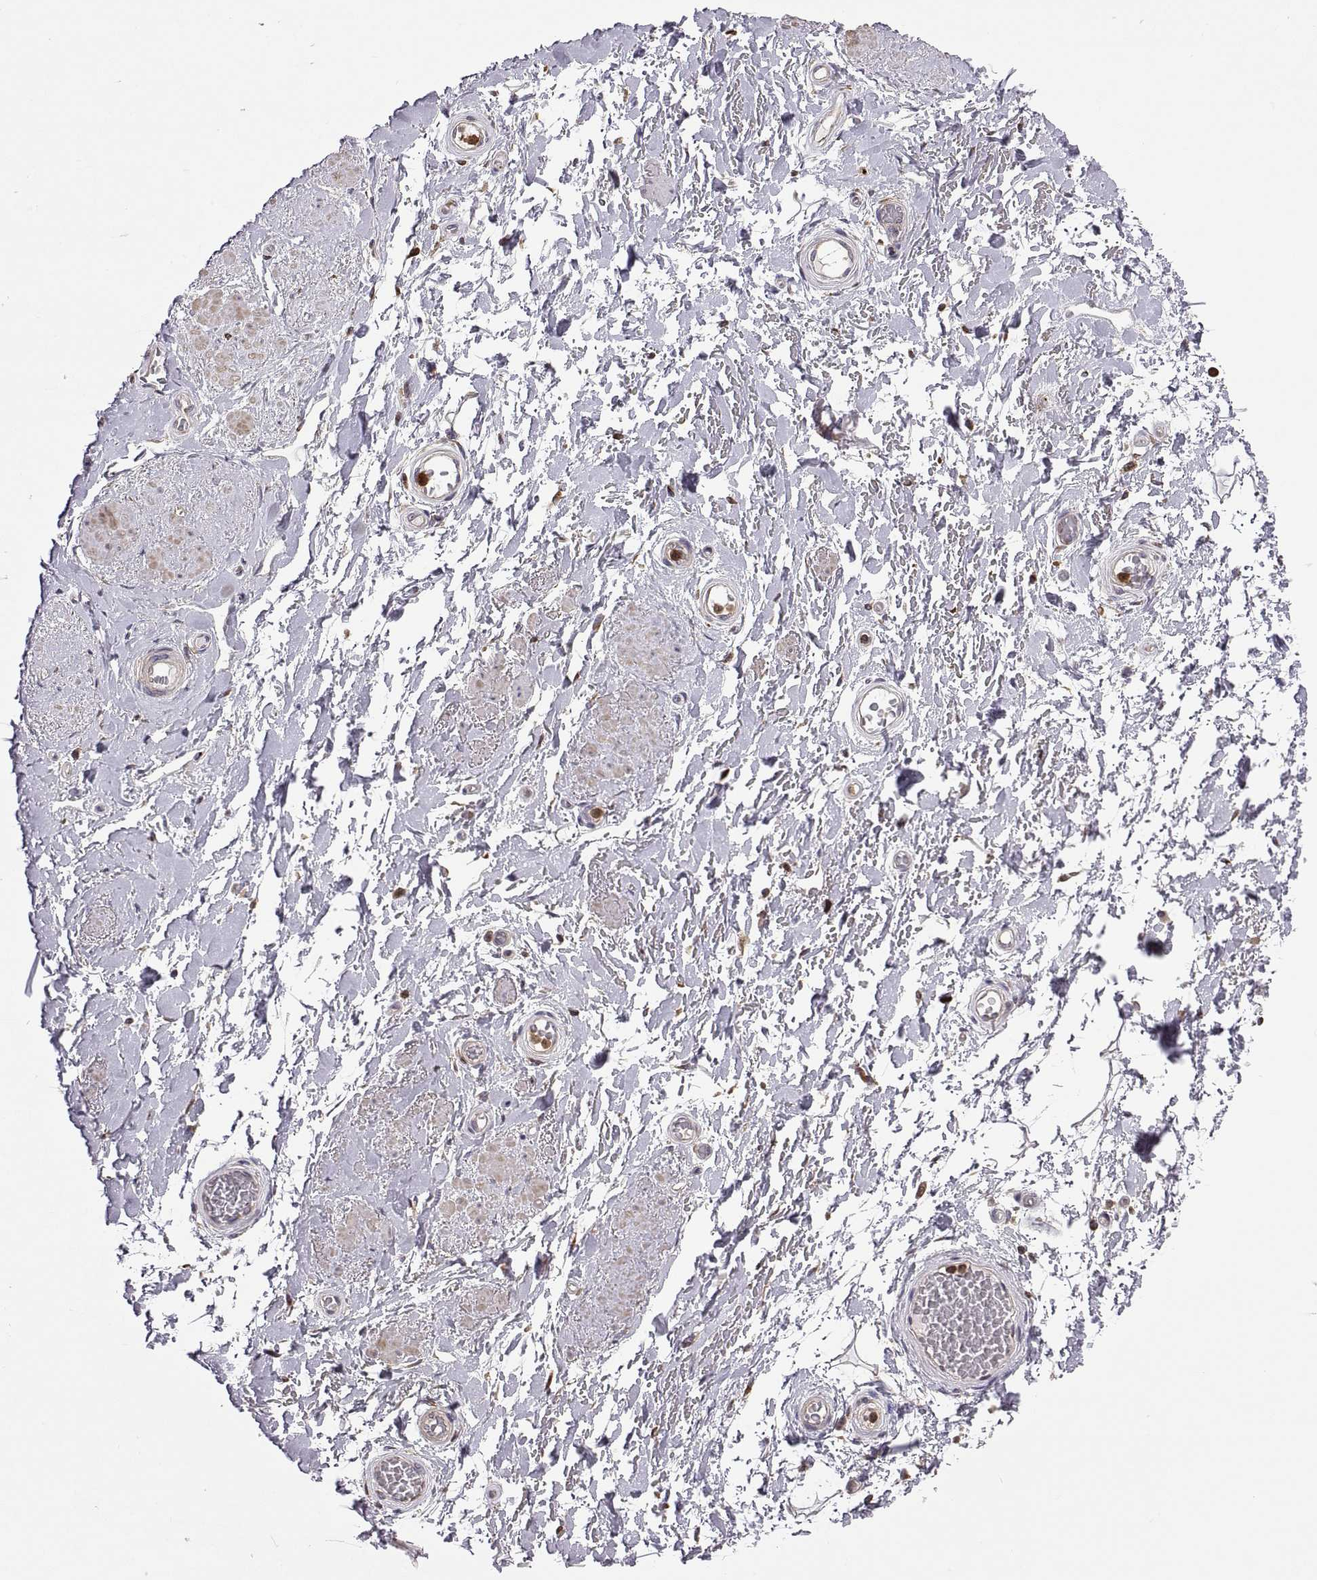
{"staining": {"intensity": "negative", "quantity": "none", "location": "none"}, "tissue": "adipose tissue", "cell_type": "Adipocytes", "image_type": "normal", "snomed": [{"axis": "morphology", "description": "Normal tissue, NOS"}, {"axis": "topography", "description": "Anal"}, {"axis": "topography", "description": "Peripheral nerve tissue"}], "caption": "This is an immunohistochemistry (IHC) photomicrograph of normal adipose tissue. There is no positivity in adipocytes.", "gene": "ACAP1", "patient": {"sex": "male", "age": 53}}